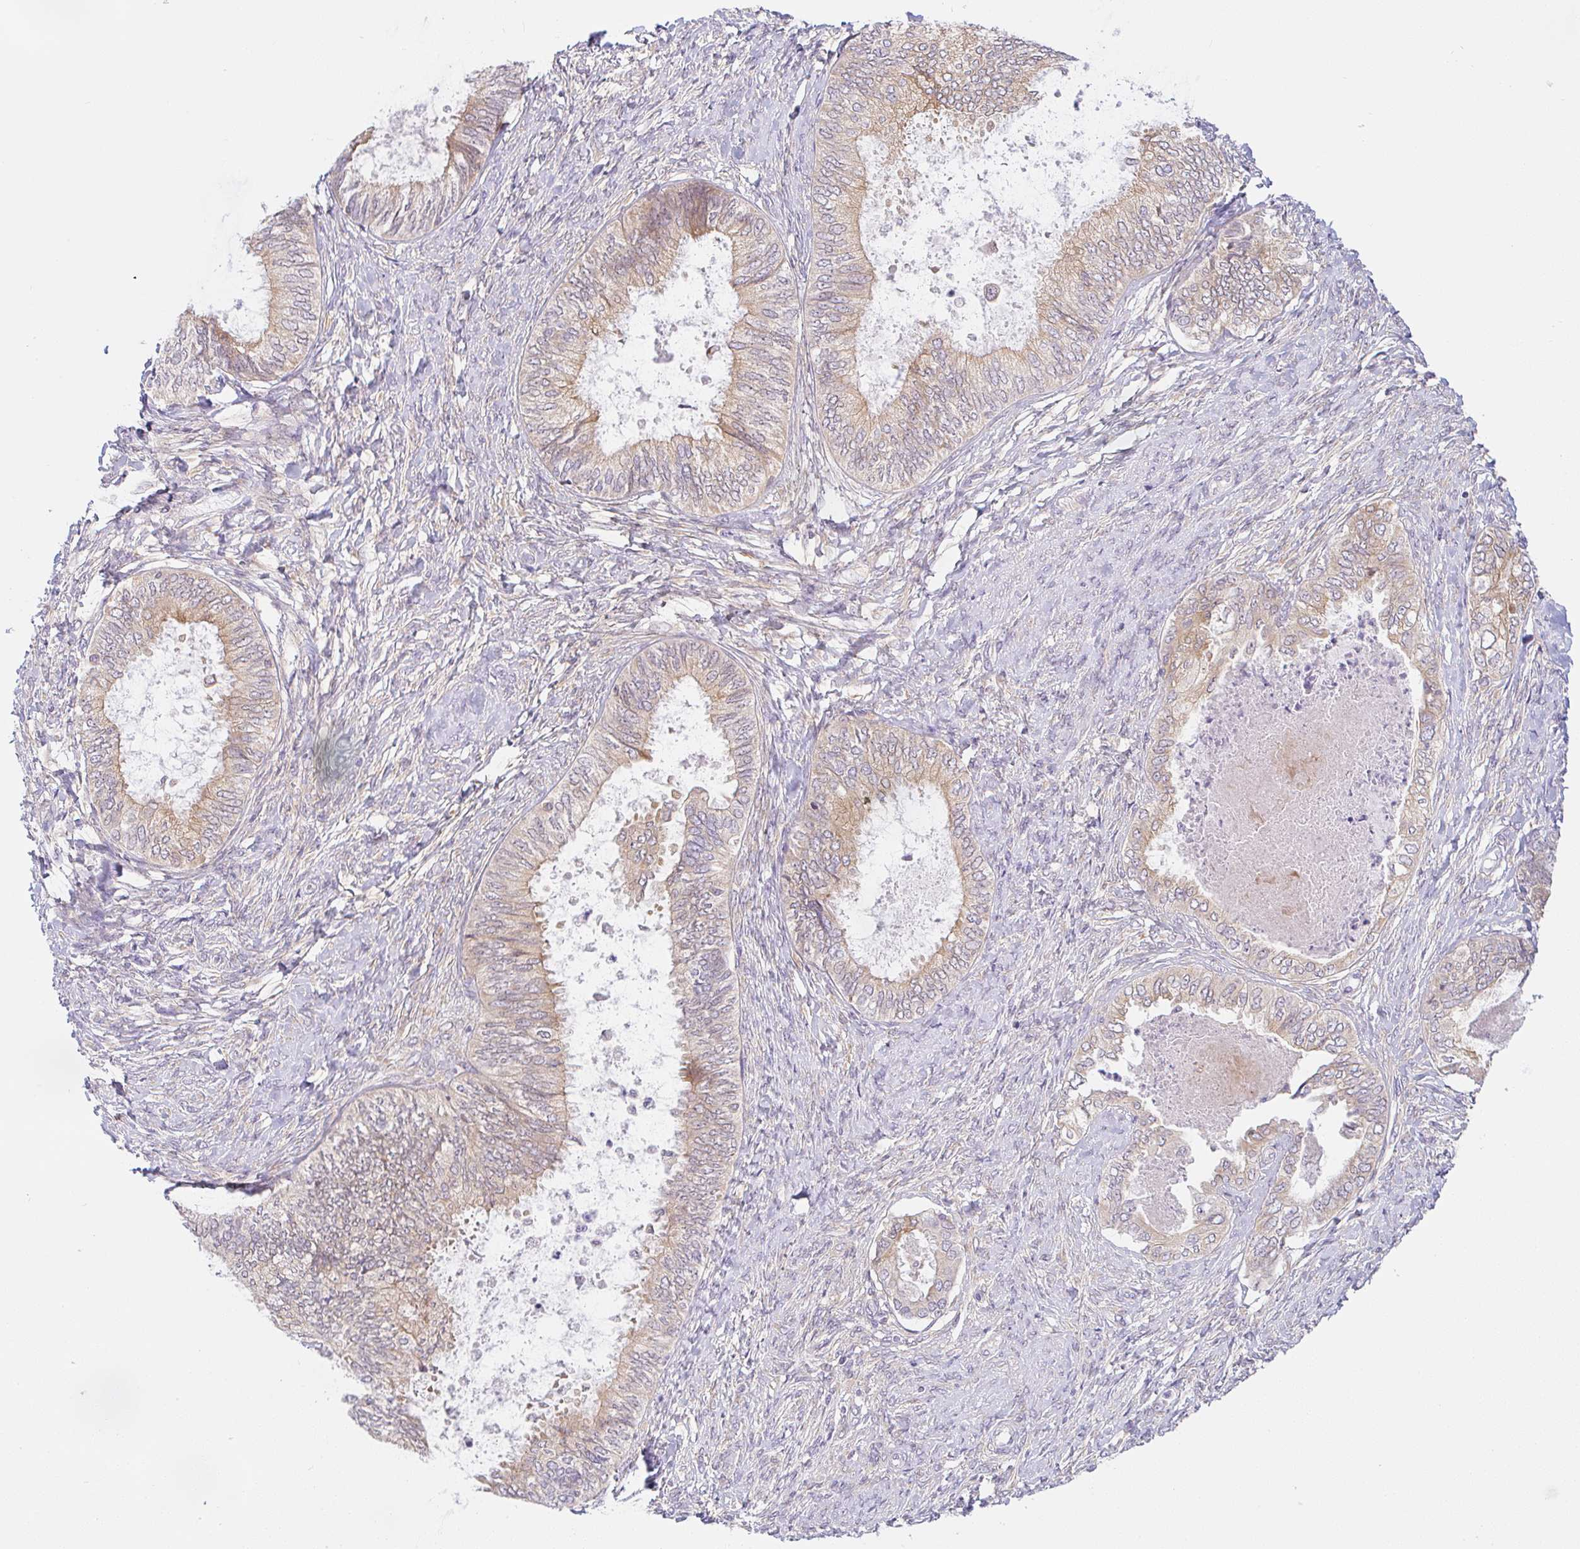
{"staining": {"intensity": "weak", "quantity": ">75%", "location": "cytoplasmic/membranous"}, "tissue": "ovarian cancer", "cell_type": "Tumor cells", "image_type": "cancer", "snomed": [{"axis": "morphology", "description": "Carcinoma, endometroid"}, {"axis": "topography", "description": "Ovary"}], "caption": "DAB immunohistochemical staining of endometroid carcinoma (ovarian) reveals weak cytoplasmic/membranous protein staining in approximately >75% of tumor cells.", "gene": "DERL2", "patient": {"sex": "female", "age": 70}}